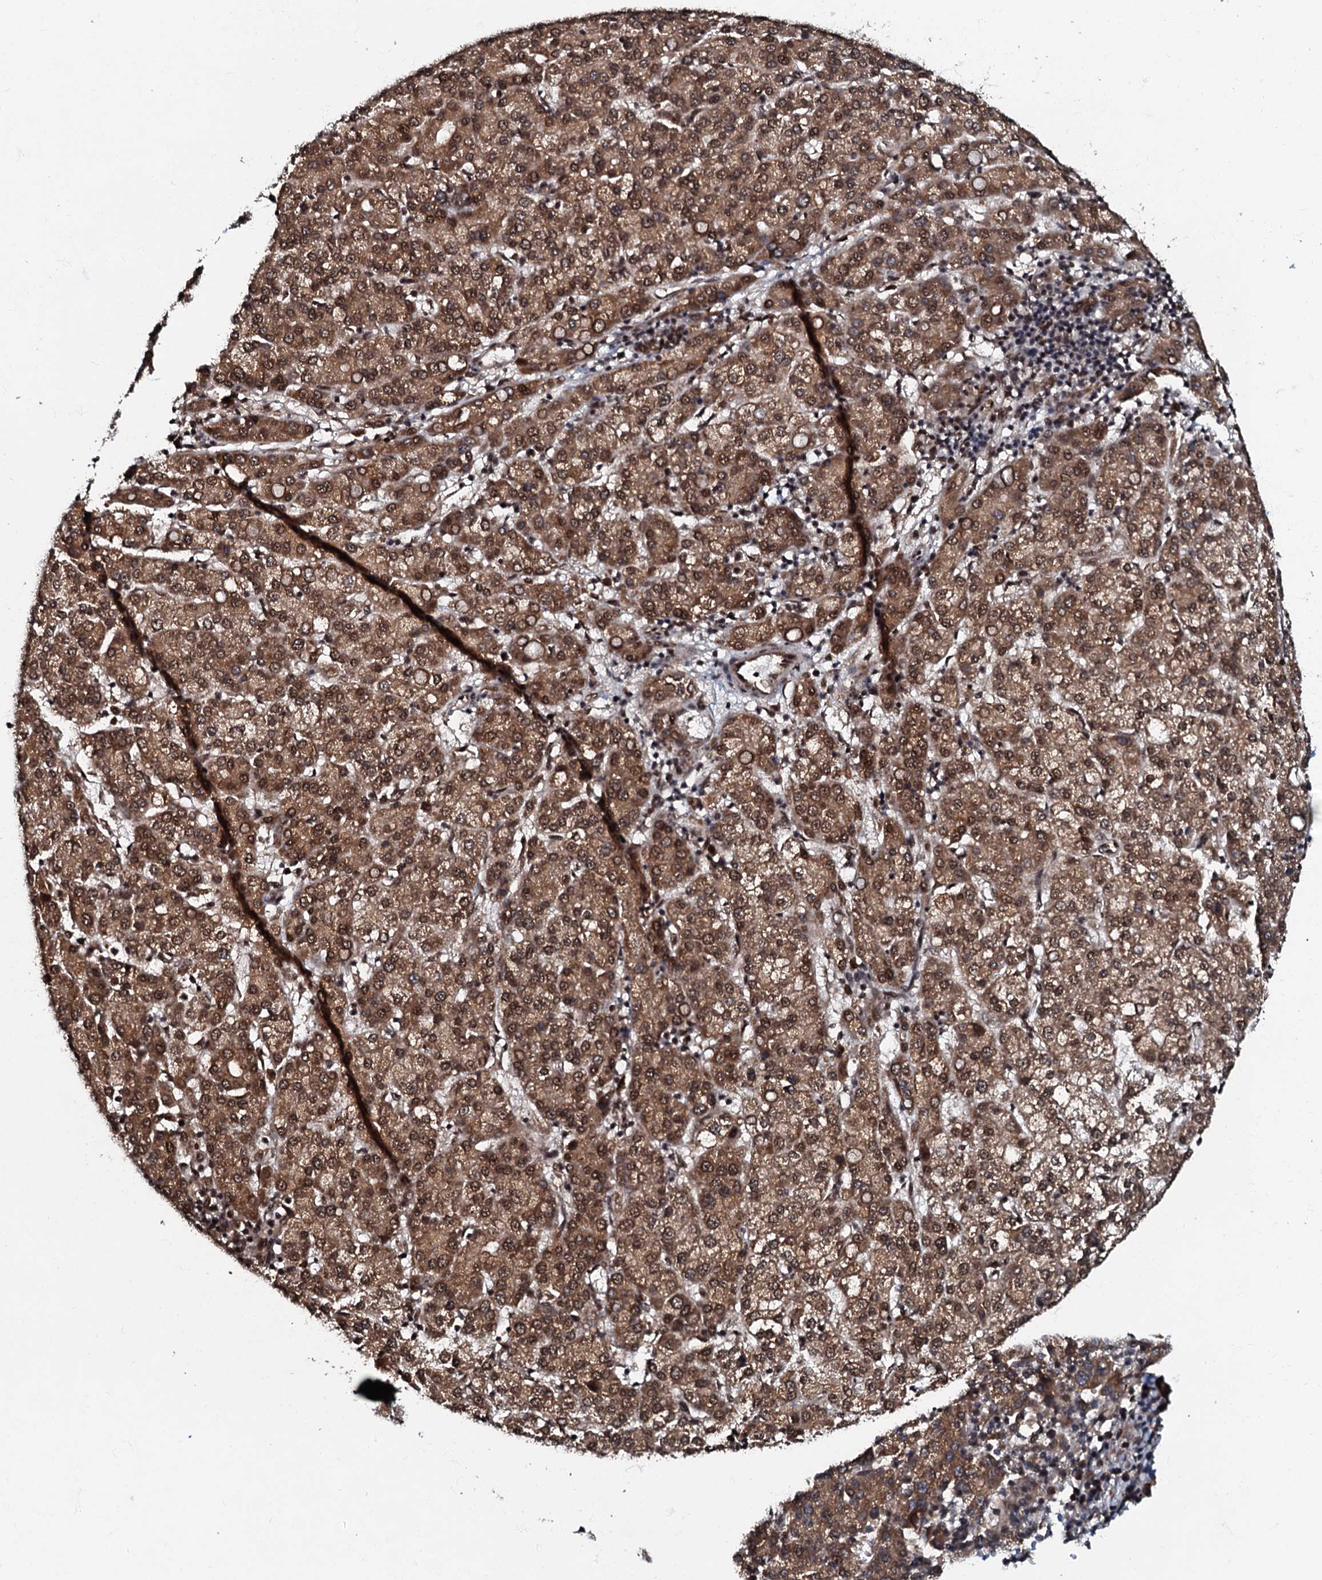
{"staining": {"intensity": "strong", "quantity": ">75%", "location": "cytoplasmic/membranous,nuclear"}, "tissue": "liver cancer", "cell_type": "Tumor cells", "image_type": "cancer", "snomed": [{"axis": "morphology", "description": "Carcinoma, Hepatocellular, NOS"}, {"axis": "topography", "description": "Liver"}], "caption": "This is an image of IHC staining of liver cancer, which shows strong expression in the cytoplasmic/membranous and nuclear of tumor cells.", "gene": "C18orf32", "patient": {"sex": "female", "age": 58}}